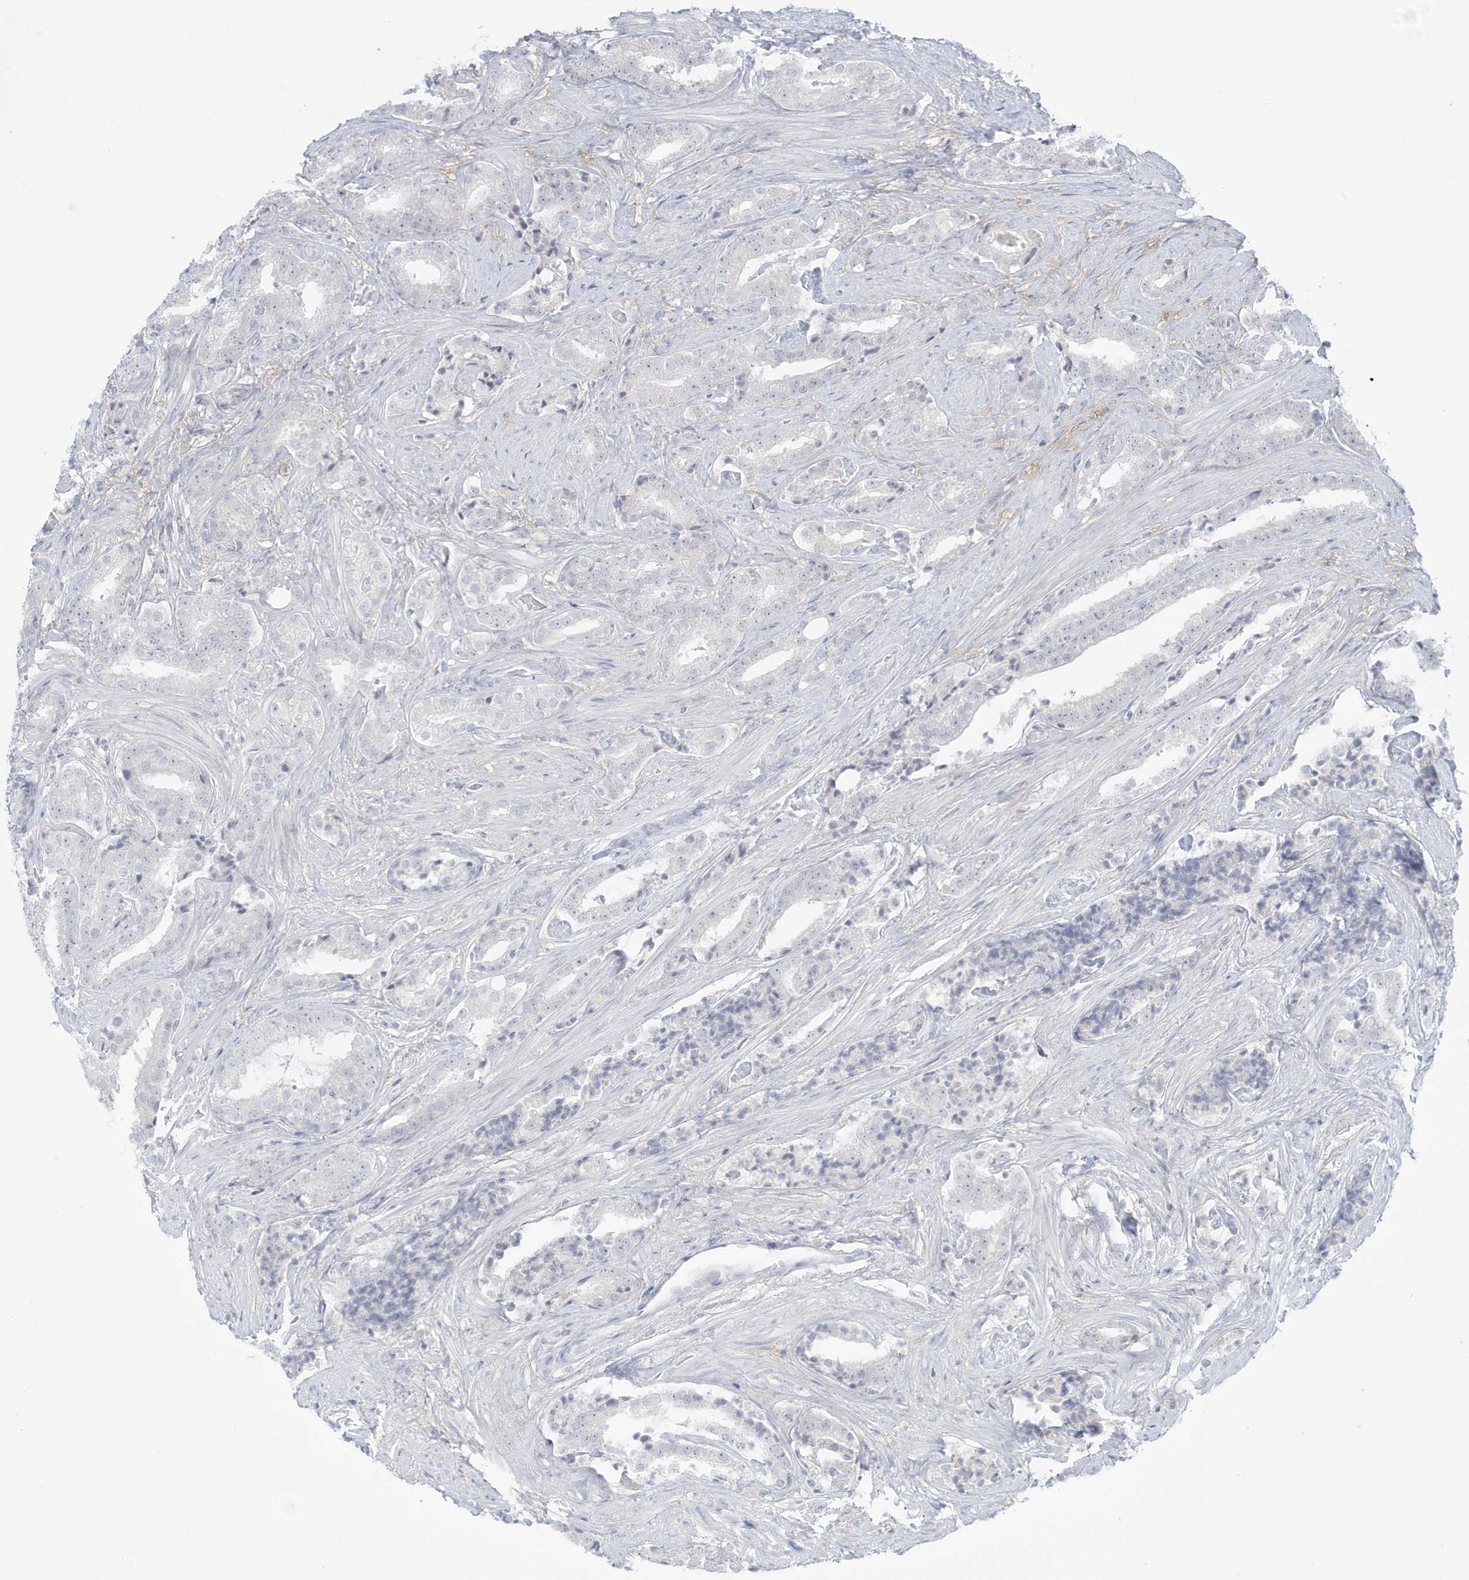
{"staining": {"intensity": "negative", "quantity": "none", "location": "none"}, "tissue": "prostate cancer", "cell_type": "Tumor cells", "image_type": "cancer", "snomed": [{"axis": "morphology", "description": "Adenocarcinoma, Low grade"}, {"axis": "topography", "description": "Prostate"}], "caption": "DAB (3,3'-diaminobenzidine) immunohistochemical staining of prostate low-grade adenocarcinoma displays no significant positivity in tumor cells. Nuclei are stained in blue.", "gene": "HERC6", "patient": {"sex": "male", "age": 67}}